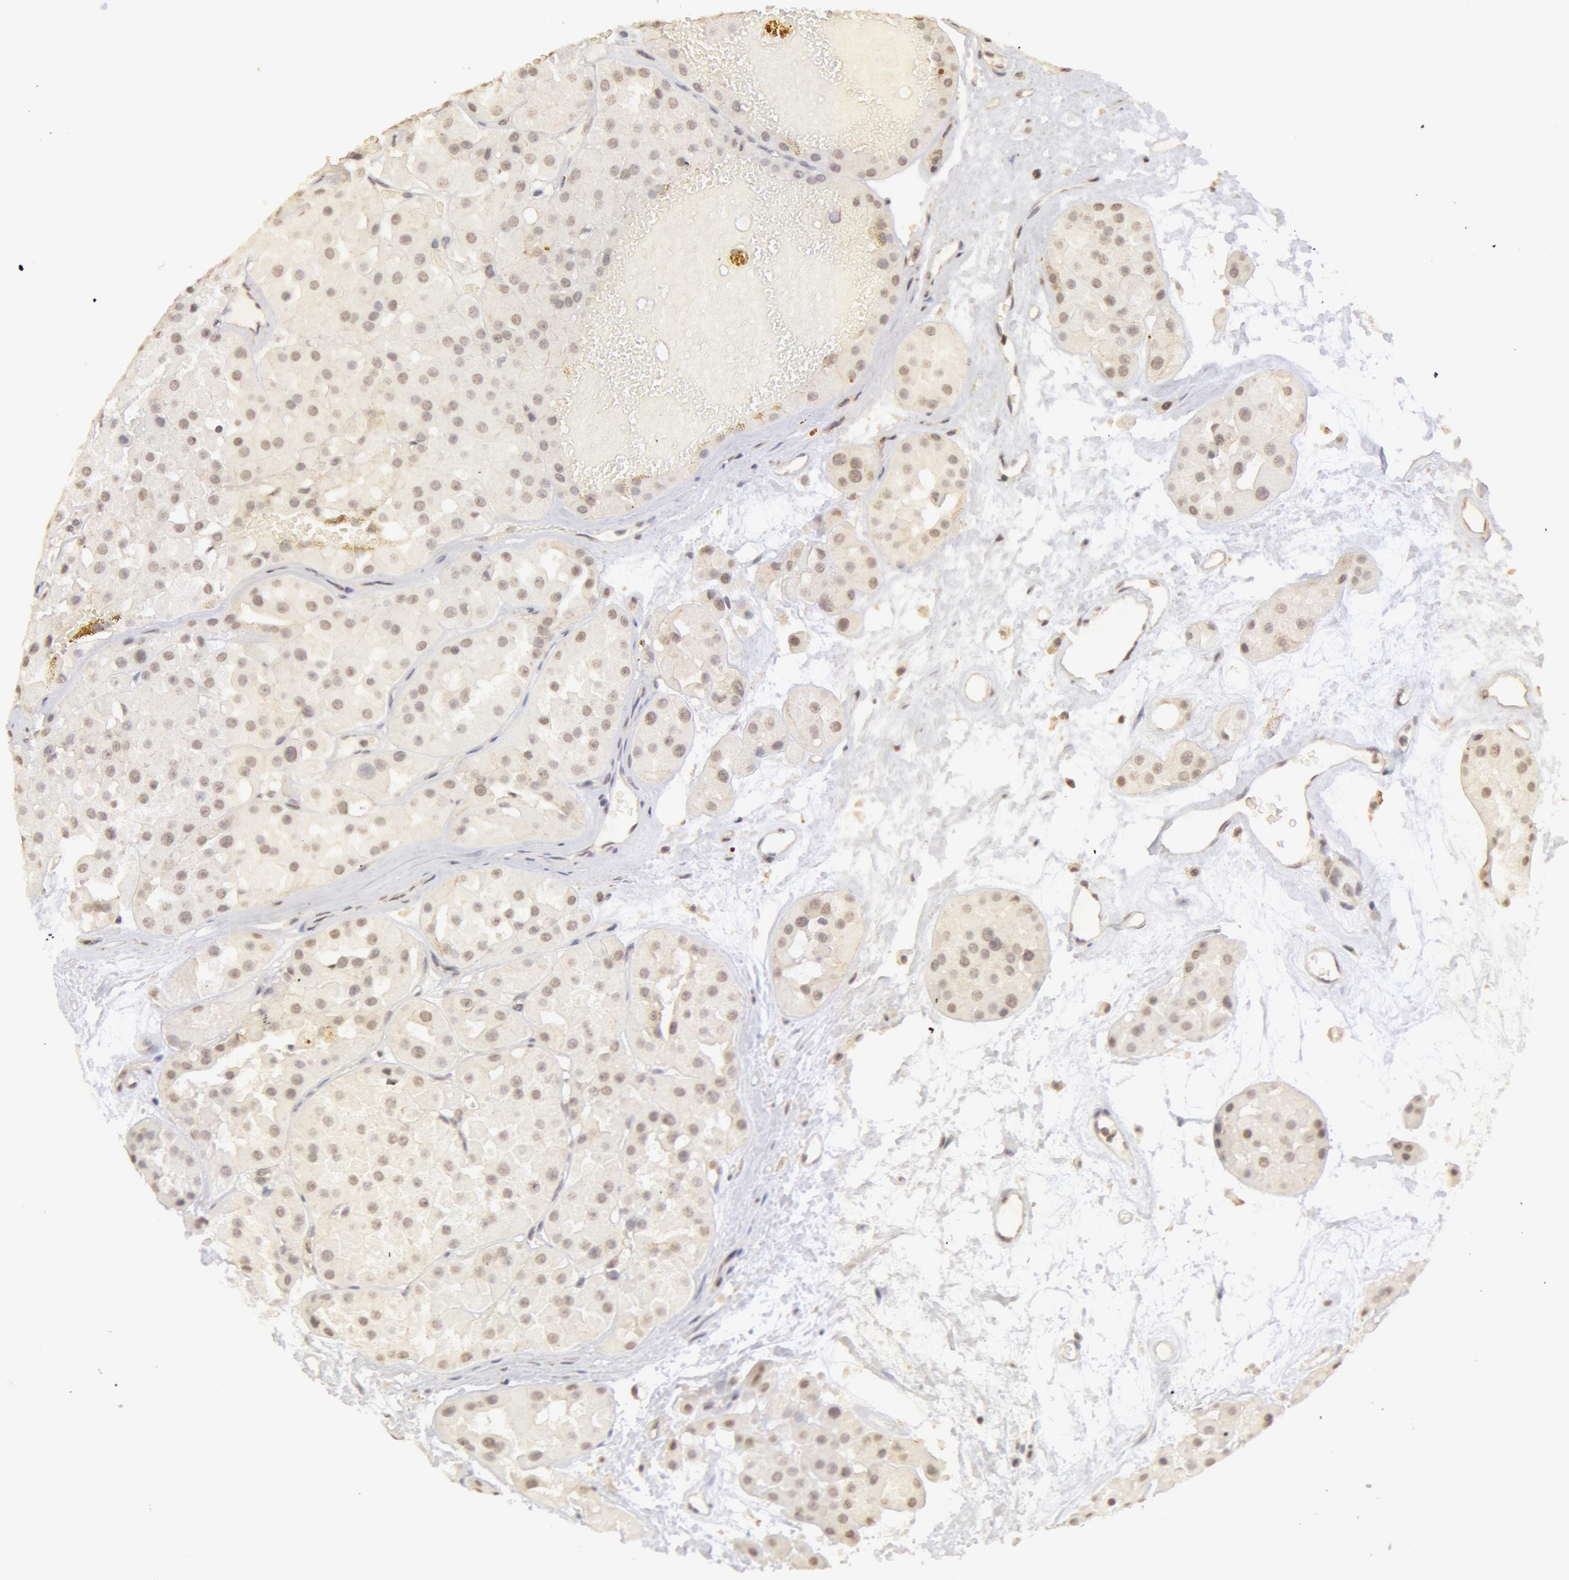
{"staining": {"intensity": "weak", "quantity": "25%-75%", "location": "nuclear"}, "tissue": "renal cancer", "cell_type": "Tumor cells", "image_type": "cancer", "snomed": [{"axis": "morphology", "description": "Adenocarcinoma, uncertain malignant potential"}, {"axis": "topography", "description": "Kidney"}], "caption": "The photomicrograph shows staining of renal cancer (adenocarcinoma,  uncertain malignant potential), revealing weak nuclear protein expression (brown color) within tumor cells.", "gene": "ADAM10", "patient": {"sex": "male", "age": 63}}